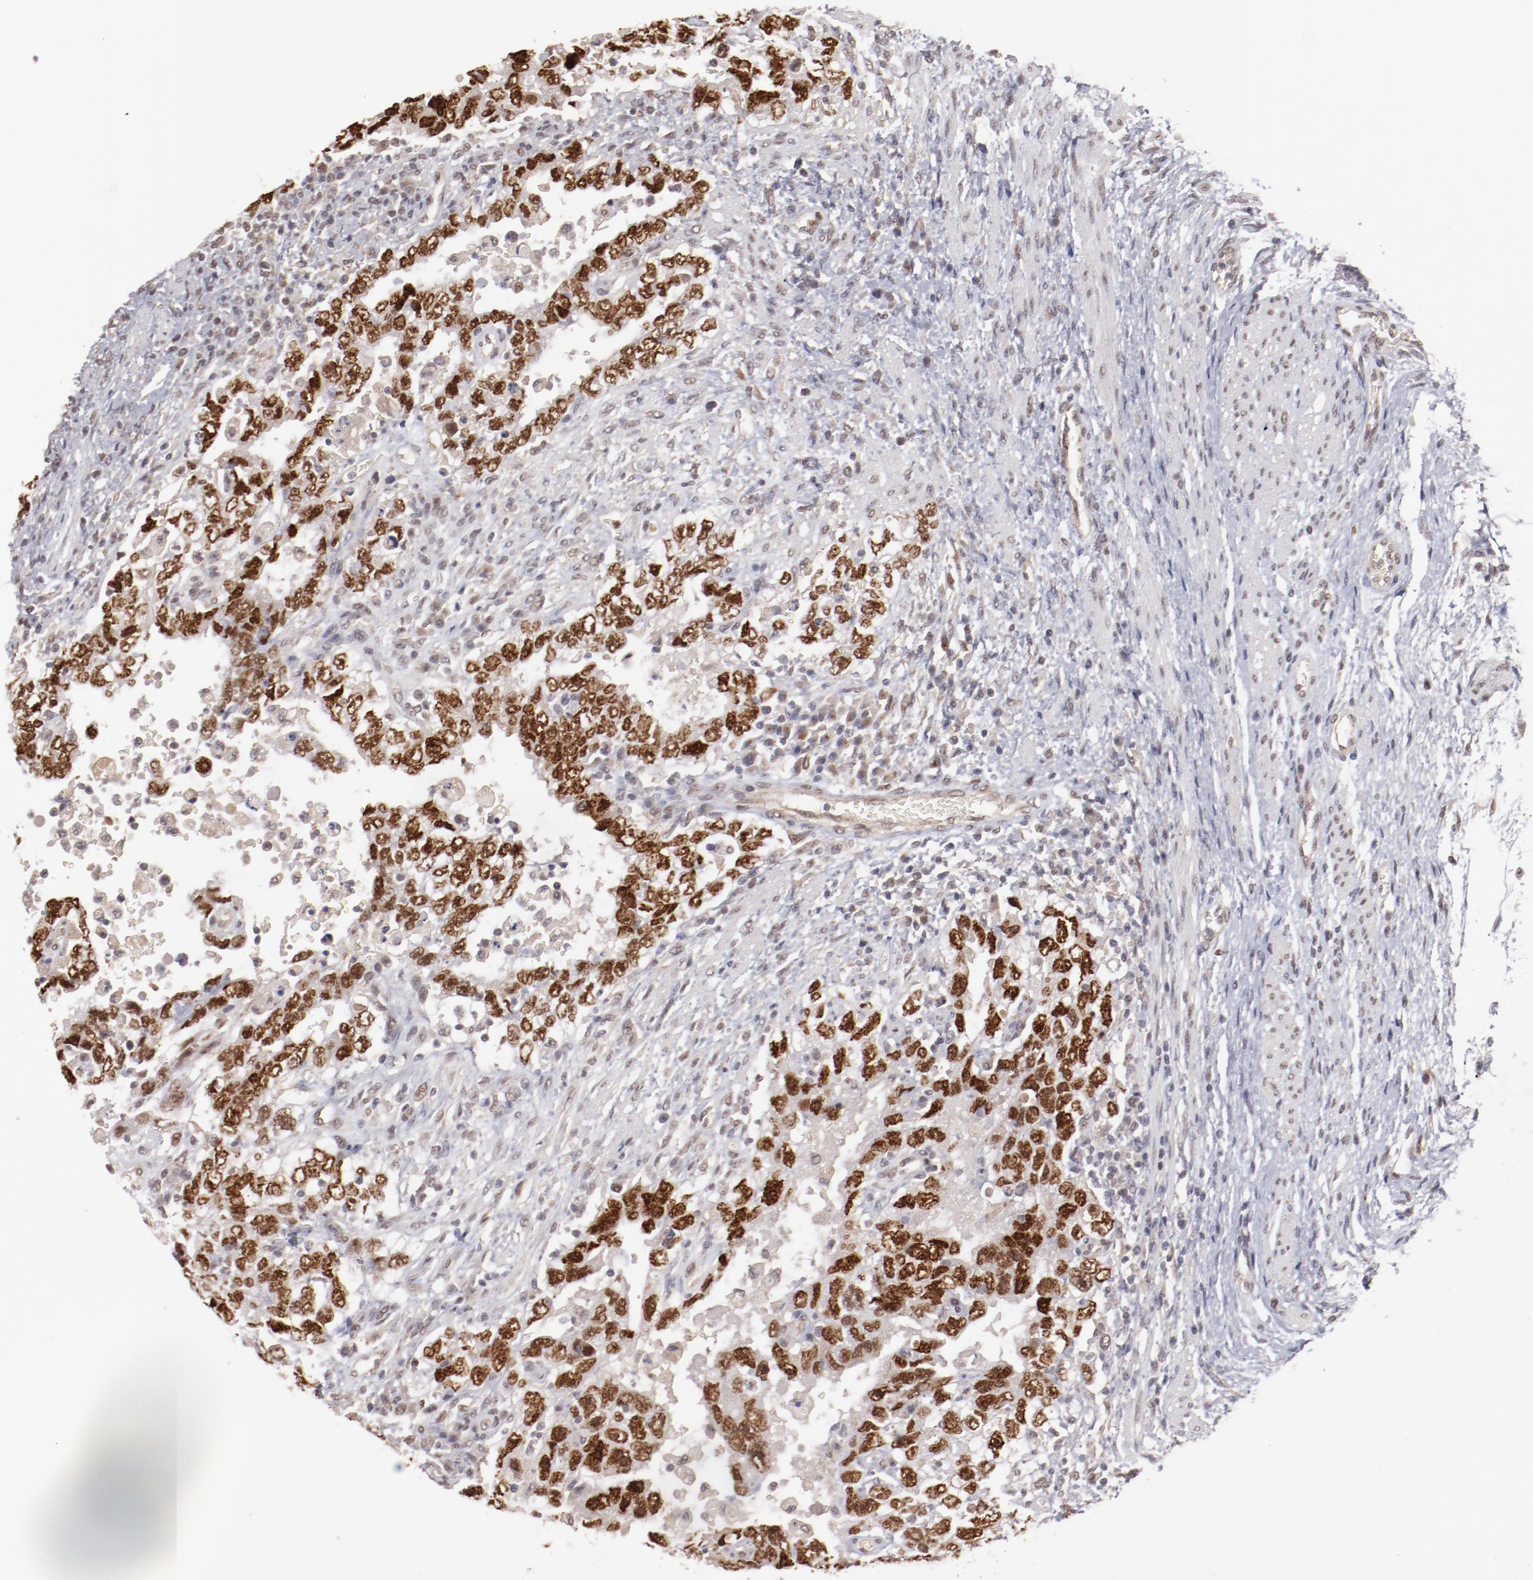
{"staining": {"intensity": "strong", "quantity": ">75%", "location": "cytoplasmic/membranous,nuclear"}, "tissue": "testis cancer", "cell_type": "Tumor cells", "image_type": "cancer", "snomed": [{"axis": "morphology", "description": "Carcinoma, Embryonal, NOS"}, {"axis": "topography", "description": "Testis"}], "caption": "Immunohistochemistry (IHC) histopathology image of human testis embryonal carcinoma stained for a protein (brown), which reveals high levels of strong cytoplasmic/membranous and nuclear staining in about >75% of tumor cells.", "gene": "NFE2", "patient": {"sex": "male", "age": 26}}